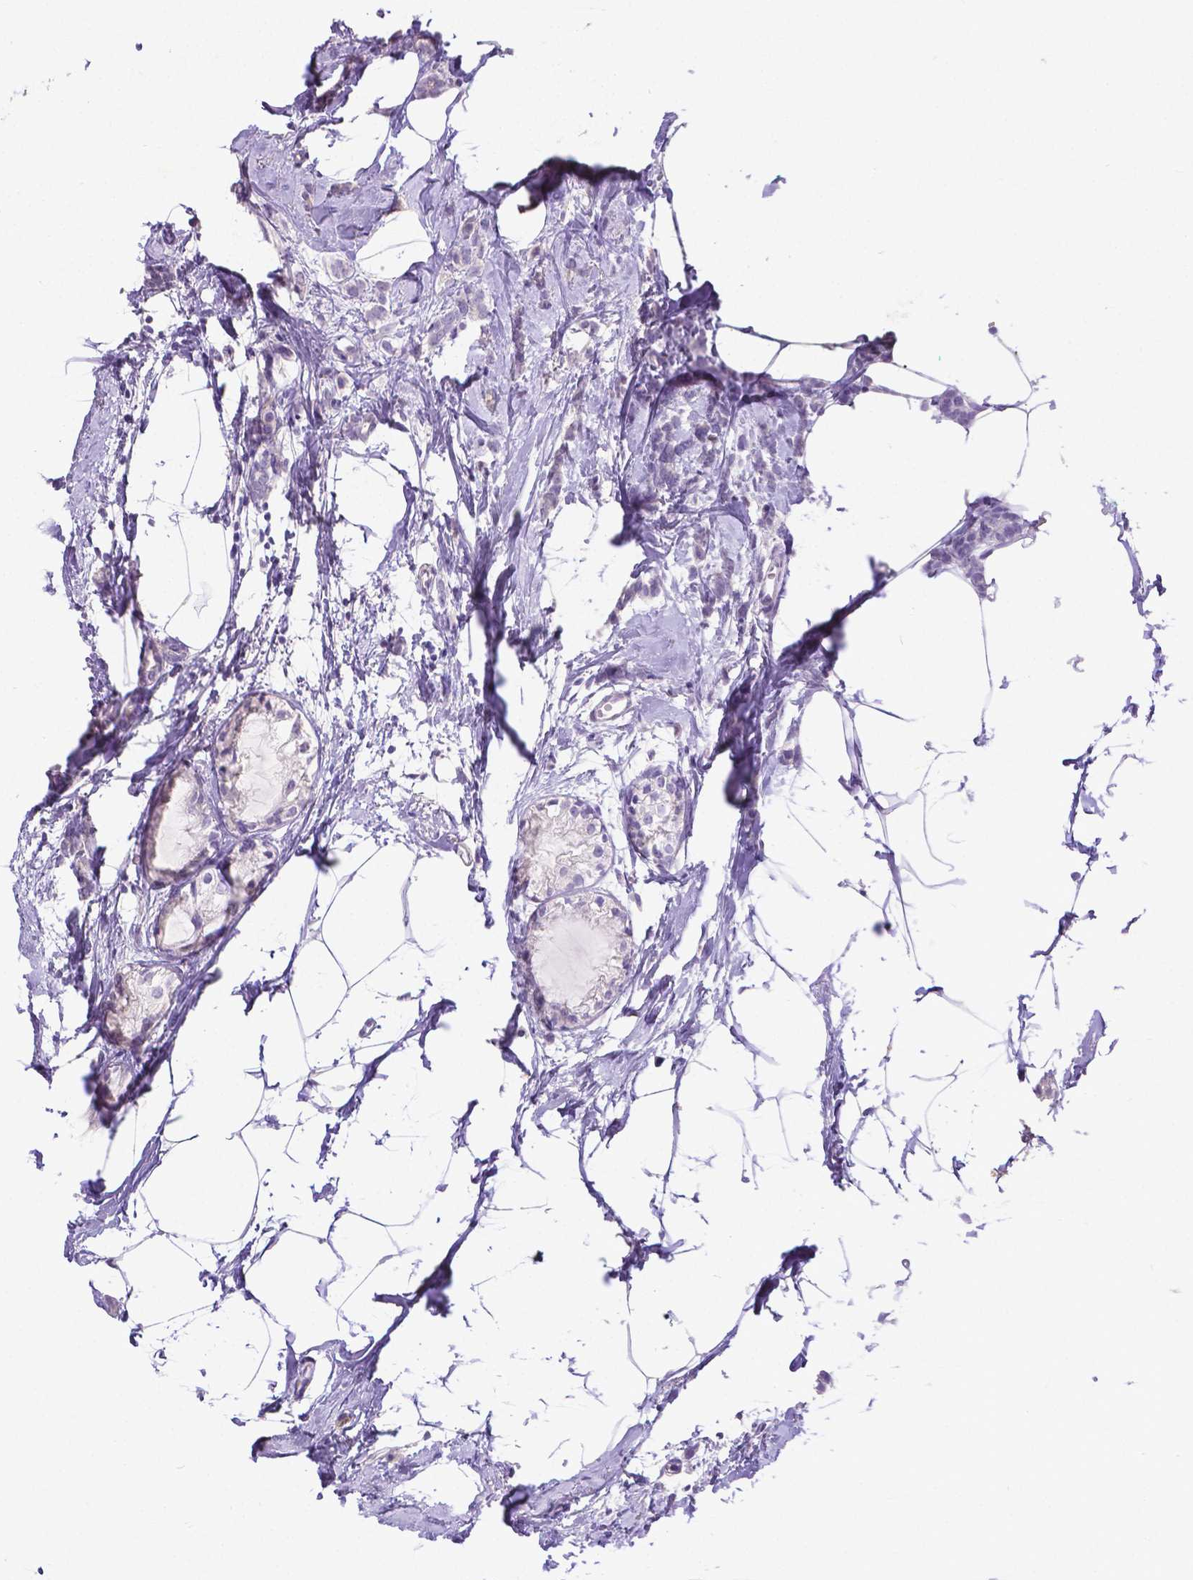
{"staining": {"intensity": "negative", "quantity": "none", "location": "none"}, "tissue": "breast cancer", "cell_type": "Tumor cells", "image_type": "cancer", "snomed": [{"axis": "morphology", "description": "Duct carcinoma"}, {"axis": "topography", "description": "Breast"}], "caption": "IHC histopathology image of neoplastic tissue: human breast cancer stained with DAB shows no significant protein expression in tumor cells. (Immunohistochemistry (ihc), brightfield microscopy, high magnification).", "gene": "SATB2", "patient": {"sex": "female", "age": 40}}